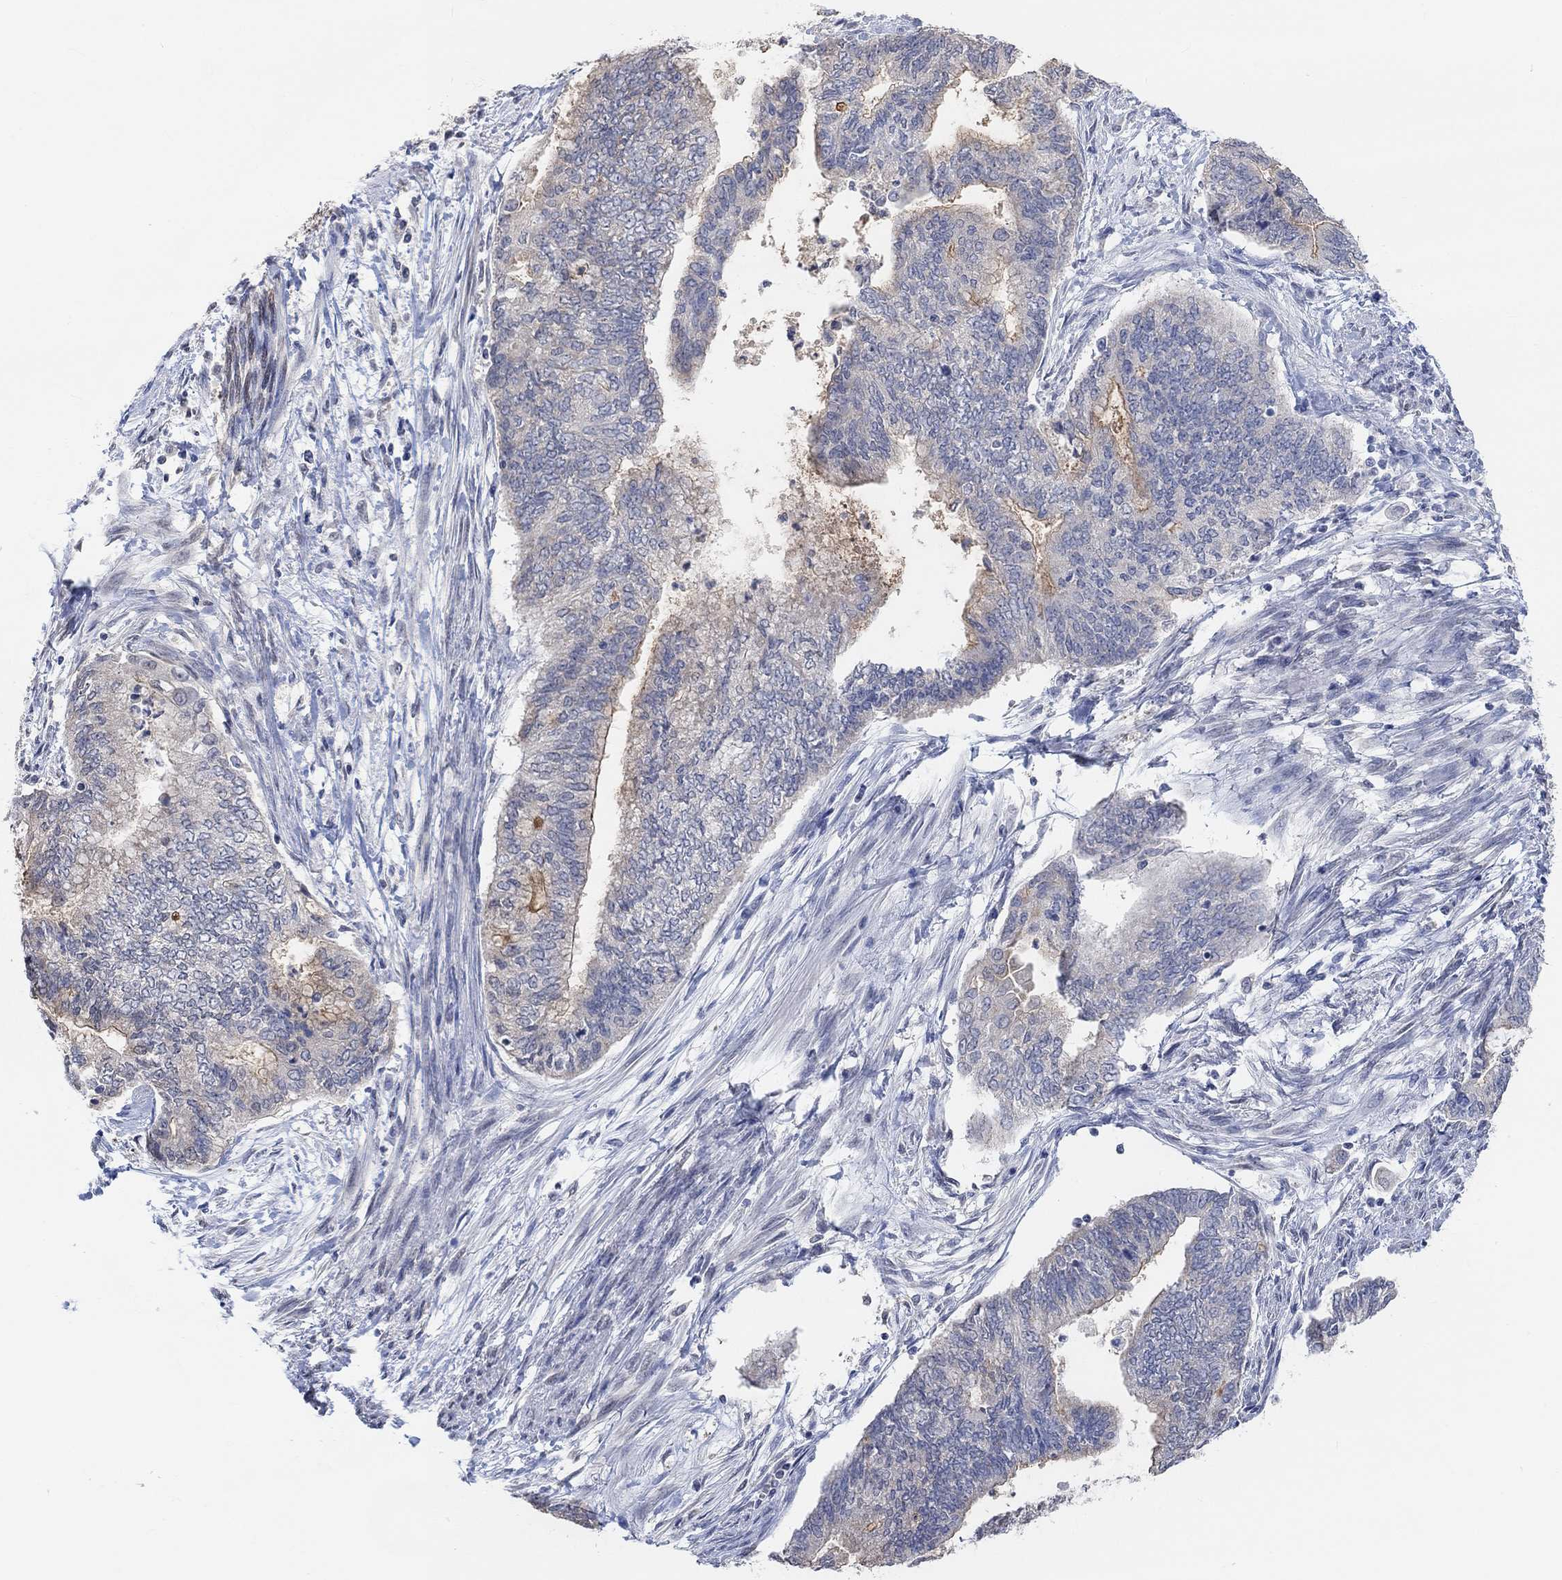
{"staining": {"intensity": "moderate", "quantity": "<25%", "location": "cytoplasmic/membranous"}, "tissue": "endometrial cancer", "cell_type": "Tumor cells", "image_type": "cancer", "snomed": [{"axis": "morphology", "description": "Adenocarcinoma, NOS"}, {"axis": "topography", "description": "Endometrium"}], "caption": "Immunohistochemical staining of endometrial cancer (adenocarcinoma) exhibits moderate cytoplasmic/membranous protein positivity in about <25% of tumor cells.", "gene": "MUC1", "patient": {"sex": "female", "age": 65}}